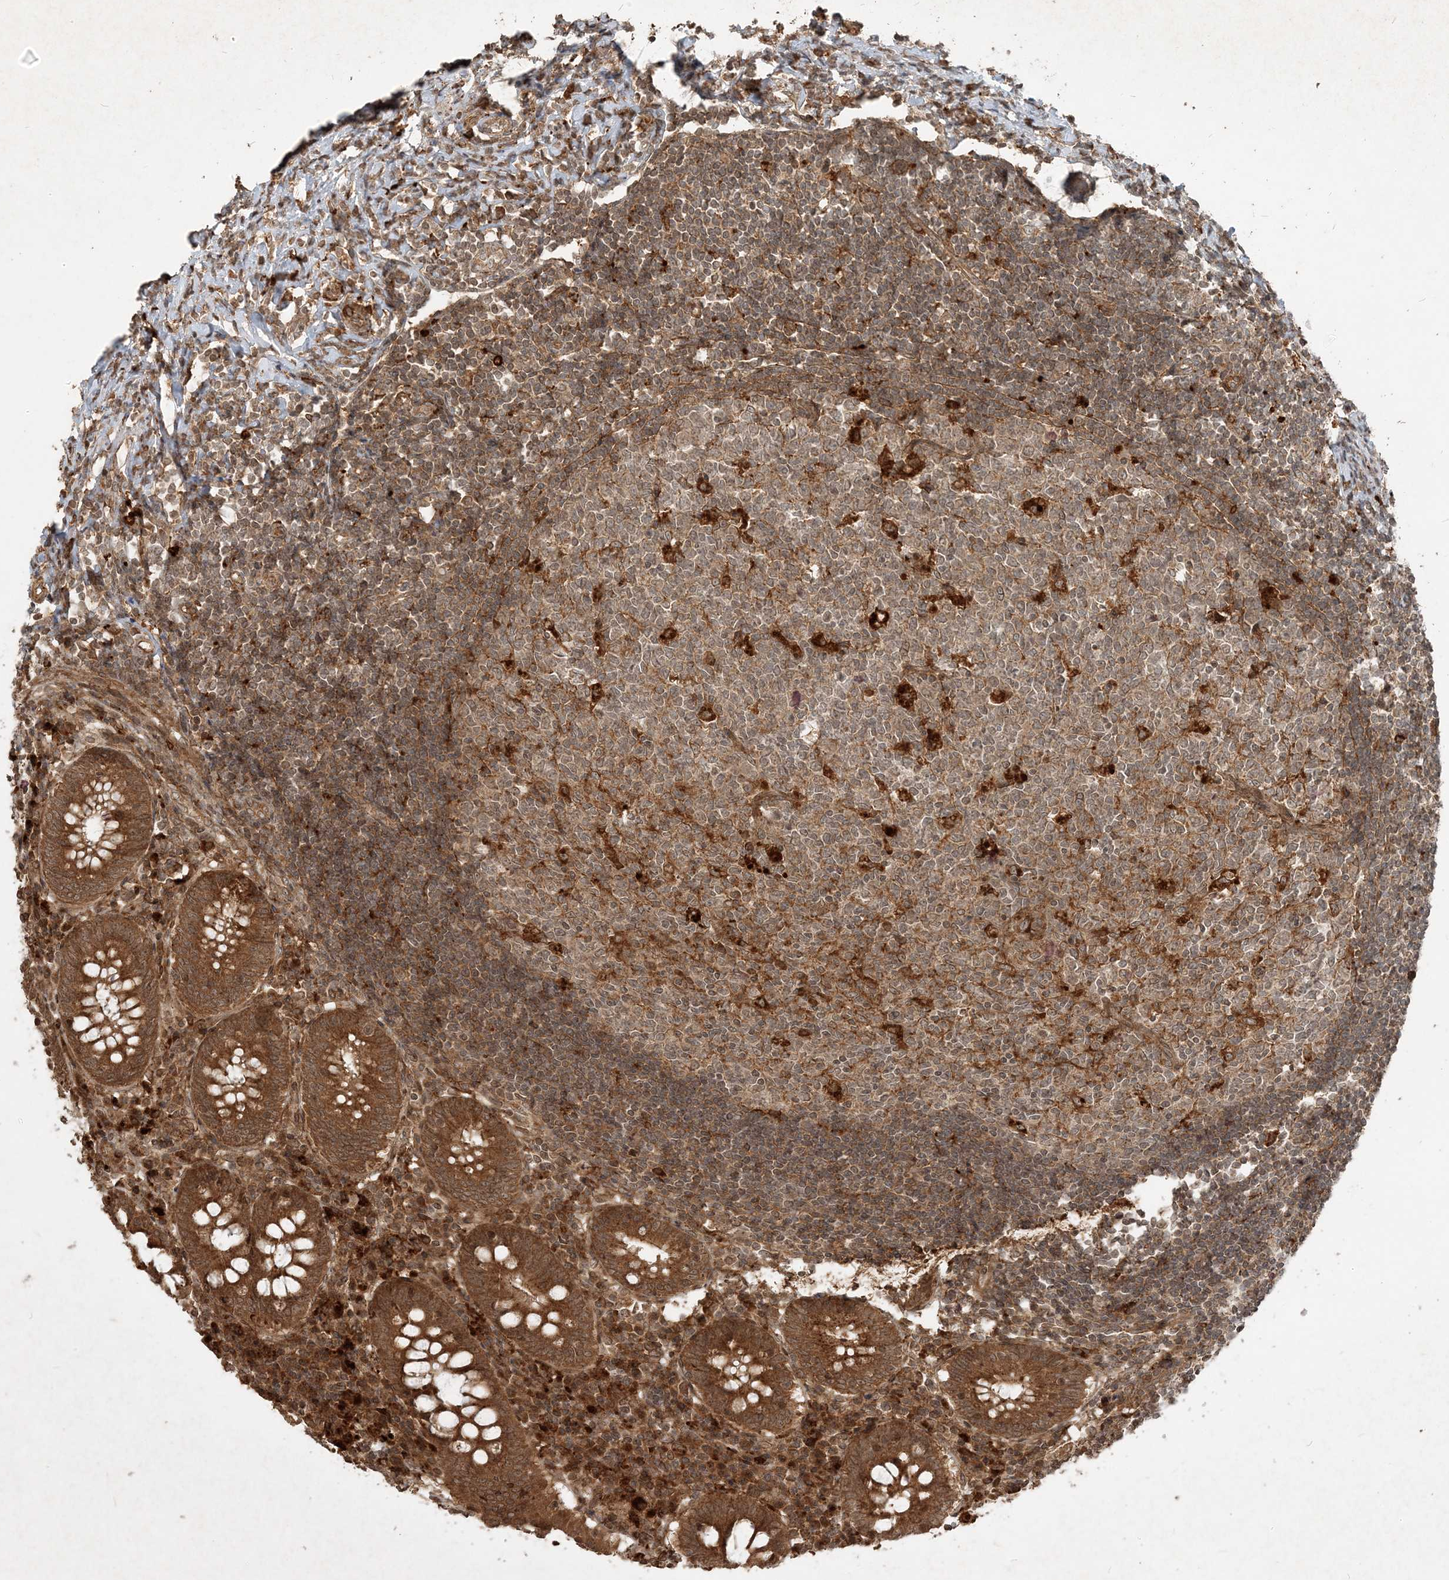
{"staining": {"intensity": "strong", "quantity": ">75%", "location": "cytoplasmic/membranous"}, "tissue": "appendix", "cell_type": "Glandular cells", "image_type": "normal", "snomed": [{"axis": "morphology", "description": "Normal tissue, NOS"}, {"axis": "topography", "description": "Appendix"}], "caption": "High-magnification brightfield microscopy of unremarkable appendix stained with DAB (3,3'-diaminobenzidine) (brown) and counterstained with hematoxylin (blue). glandular cells exhibit strong cytoplasmic/membranous expression is present in about>75% of cells.", "gene": "NARS1", "patient": {"sex": "female", "age": 54}}